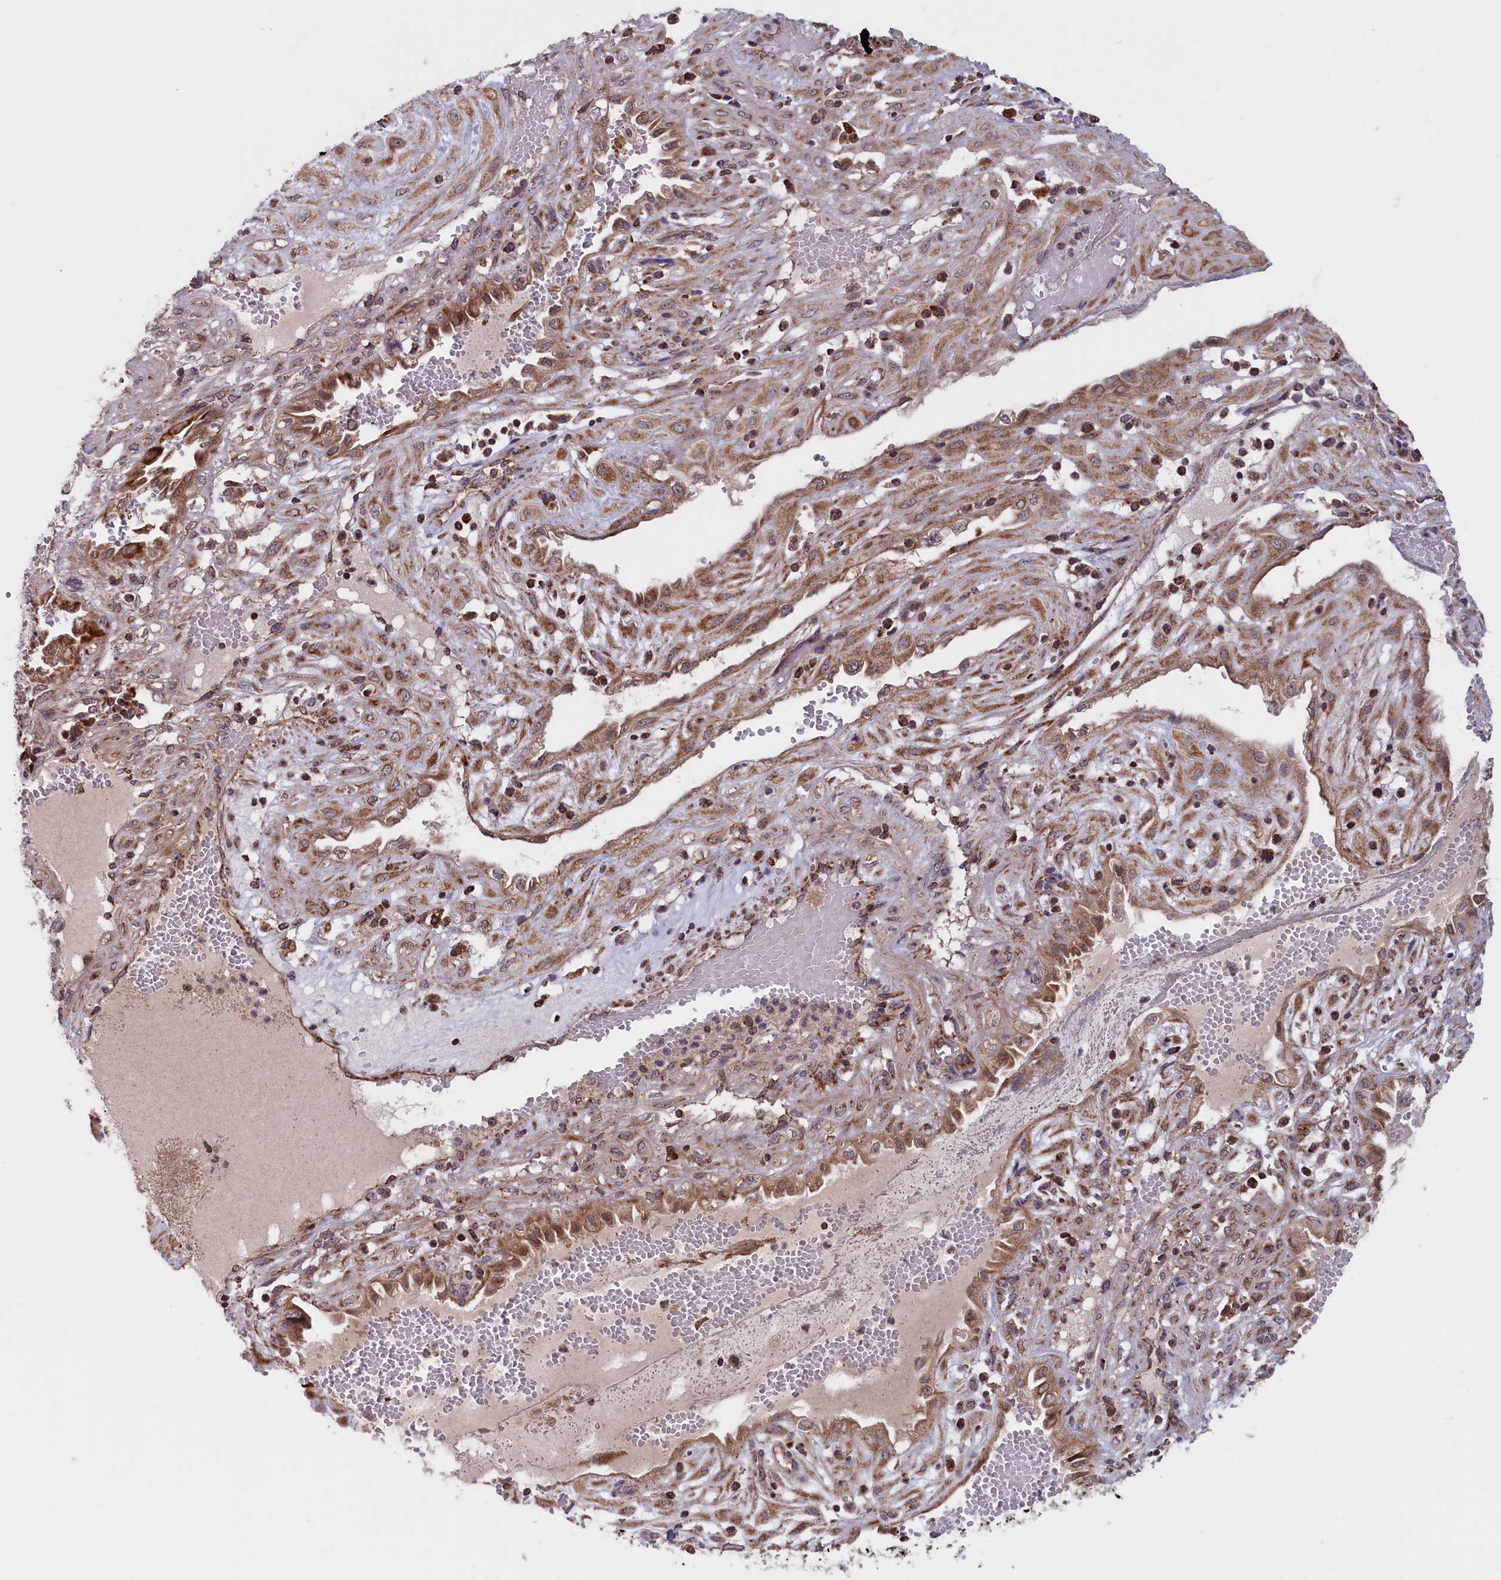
{"staining": {"intensity": "moderate", "quantity": ">75%", "location": "cytoplasmic/membranous"}, "tissue": "cervical cancer", "cell_type": "Tumor cells", "image_type": "cancer", "snomed": [{"axis": "morphology", "description": "Squamous cell carcinoma, NOS"}, {"axis": "topography", "description": "Cervix"}], "caption": "Cervical cancer was stained to show a protein in brown. There is medium levels of moderate cytoplasmic/membranous positivity in about >75% of tumor cells. (brown staining indicates protein expression, while blue staining denotes nuclei).", "gene": "TIMM44", "patient": {"sex": "female", "age": 36}}